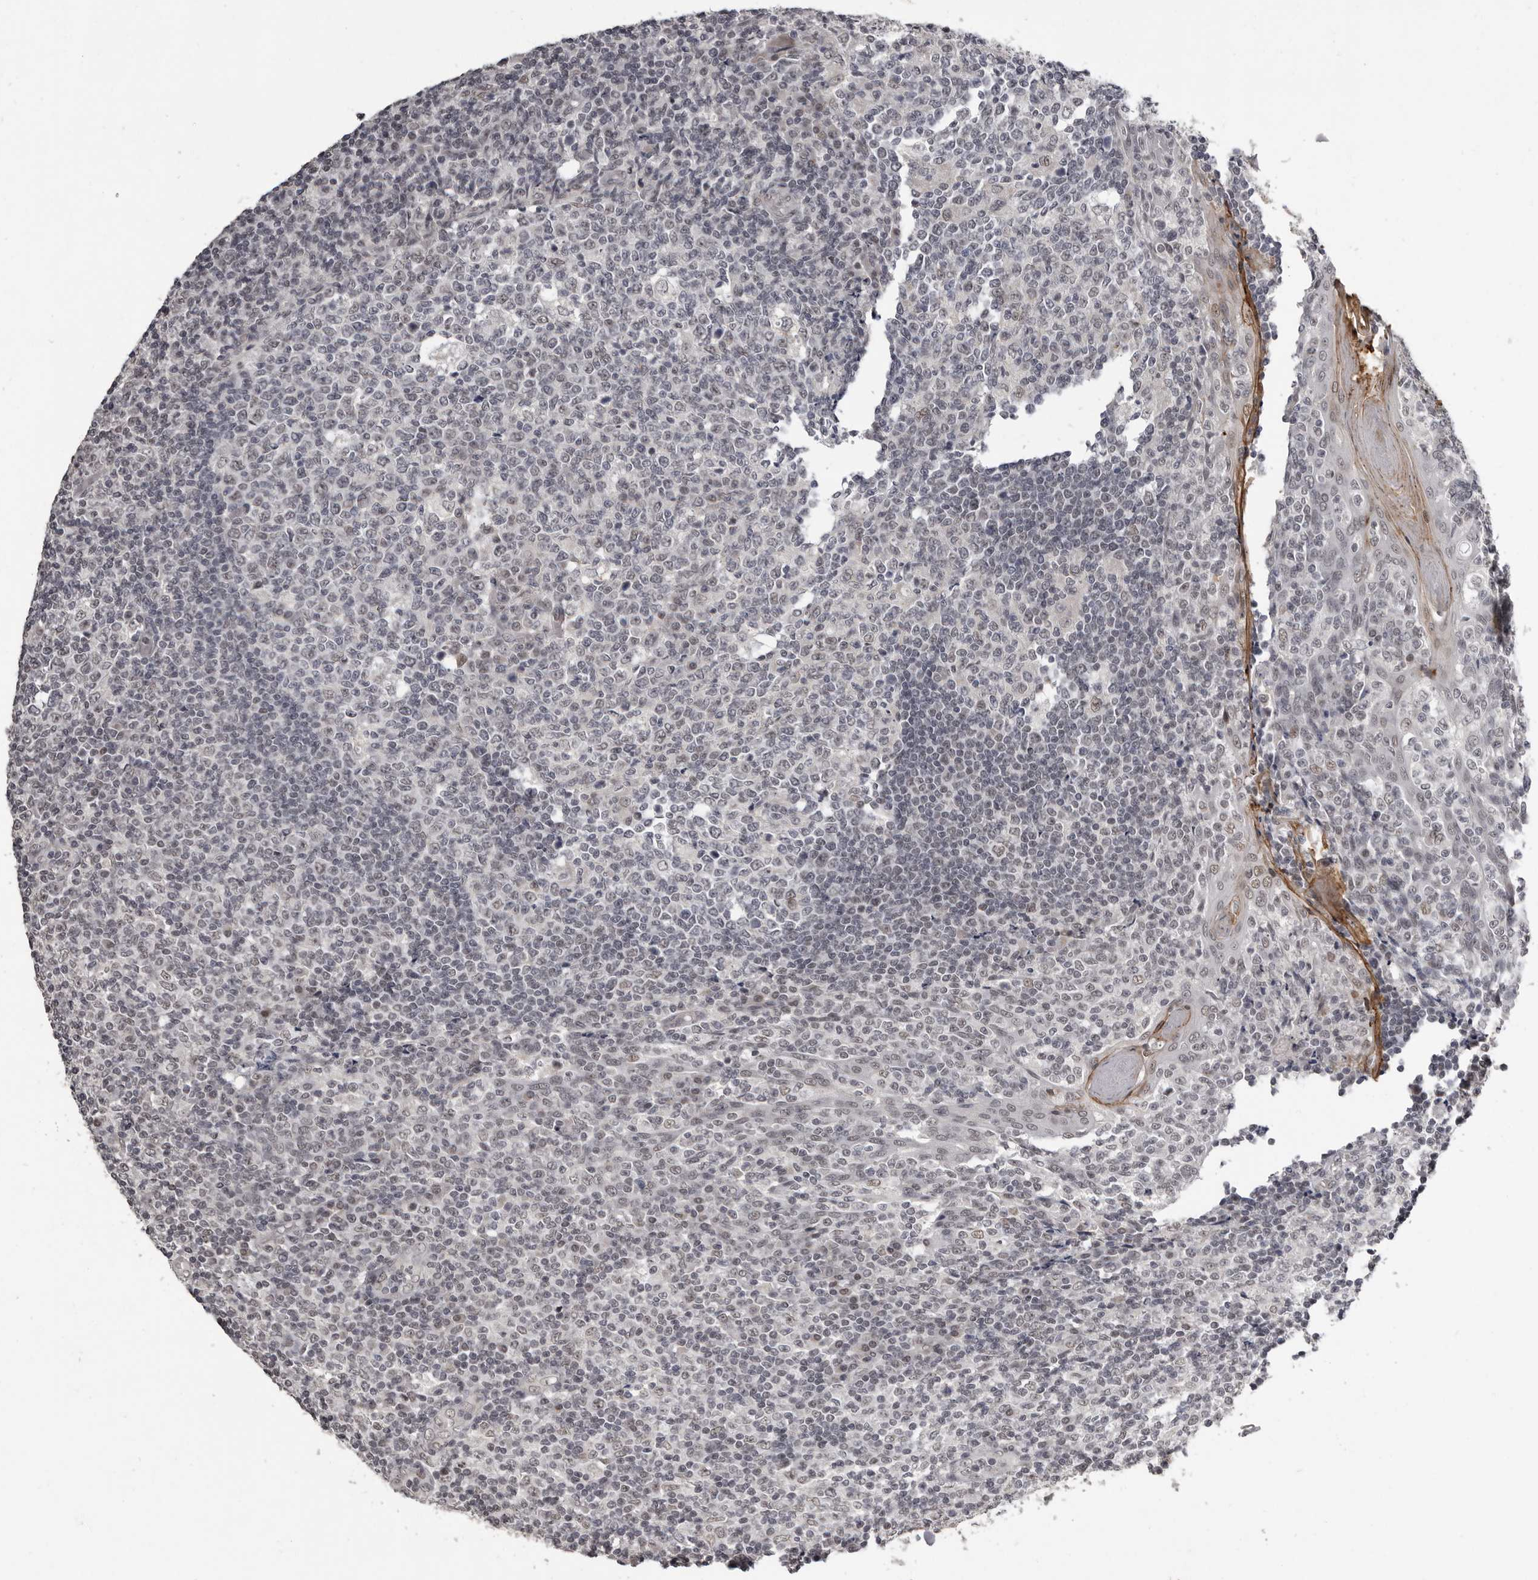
{"staining": {"intensity": "weak", "quantity": "<25%", "location": "nuclear"}, "tissue": "tonsil", "cell_type": "Germinal center cells", "image_type": "normal", "snomed": [{"axis": "morphology", "description": "Normal tissue, NOS"}, {"axis": "topography", "description": "Tonsil"}], "caption": "Immunohistochemistry (IHC) histopathology image of benign tonsil: tonsil stained with DAB (3,3'-diaminobenzidine) reveals no significant protein expression in germinal center cells. (DAB (3,3'-diaminobenzidine) IHC with hematoxylin counter stain).", "gene": "SRCAP", "patient": {"sex": "female", "age": 19}}